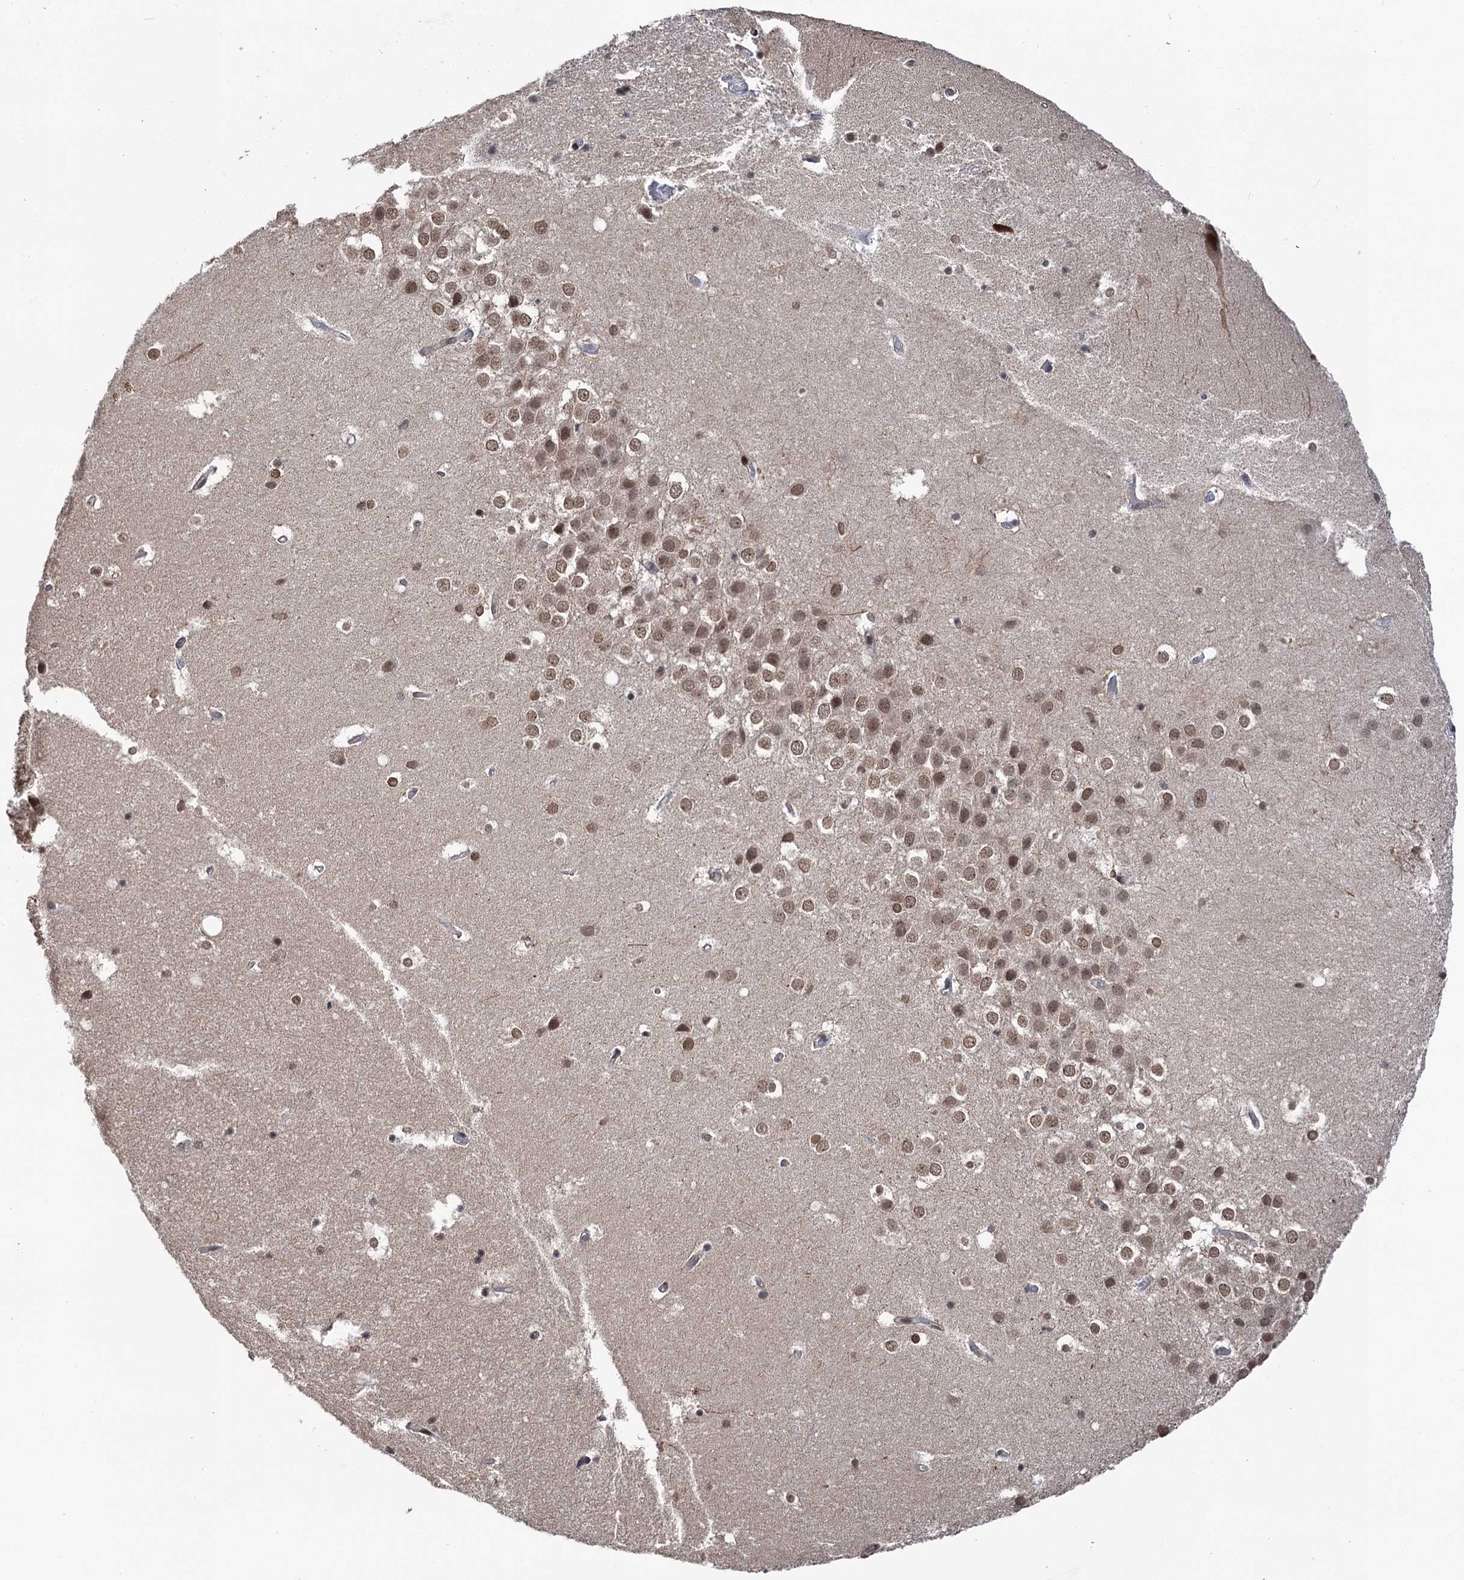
{"staining": {"intensity": "moderate", "quantity": "25%-75%", "location": "nuclear"}, "tissue": "hippocampus", "cell_type": "Glial cells", "image_type": "normal", "snomed": [{"axis": "morphology", "description": "Normal tissue, NOS"}, {"axis": "topography", "description": "Hippocampus"}], "caption": "Moderate nuclear expression is appreciated in approximately 25%-75% of glial cells in benign hippocampus.", "gene": "CCDC77", "patient": {"sex": "female", "age": 52}}